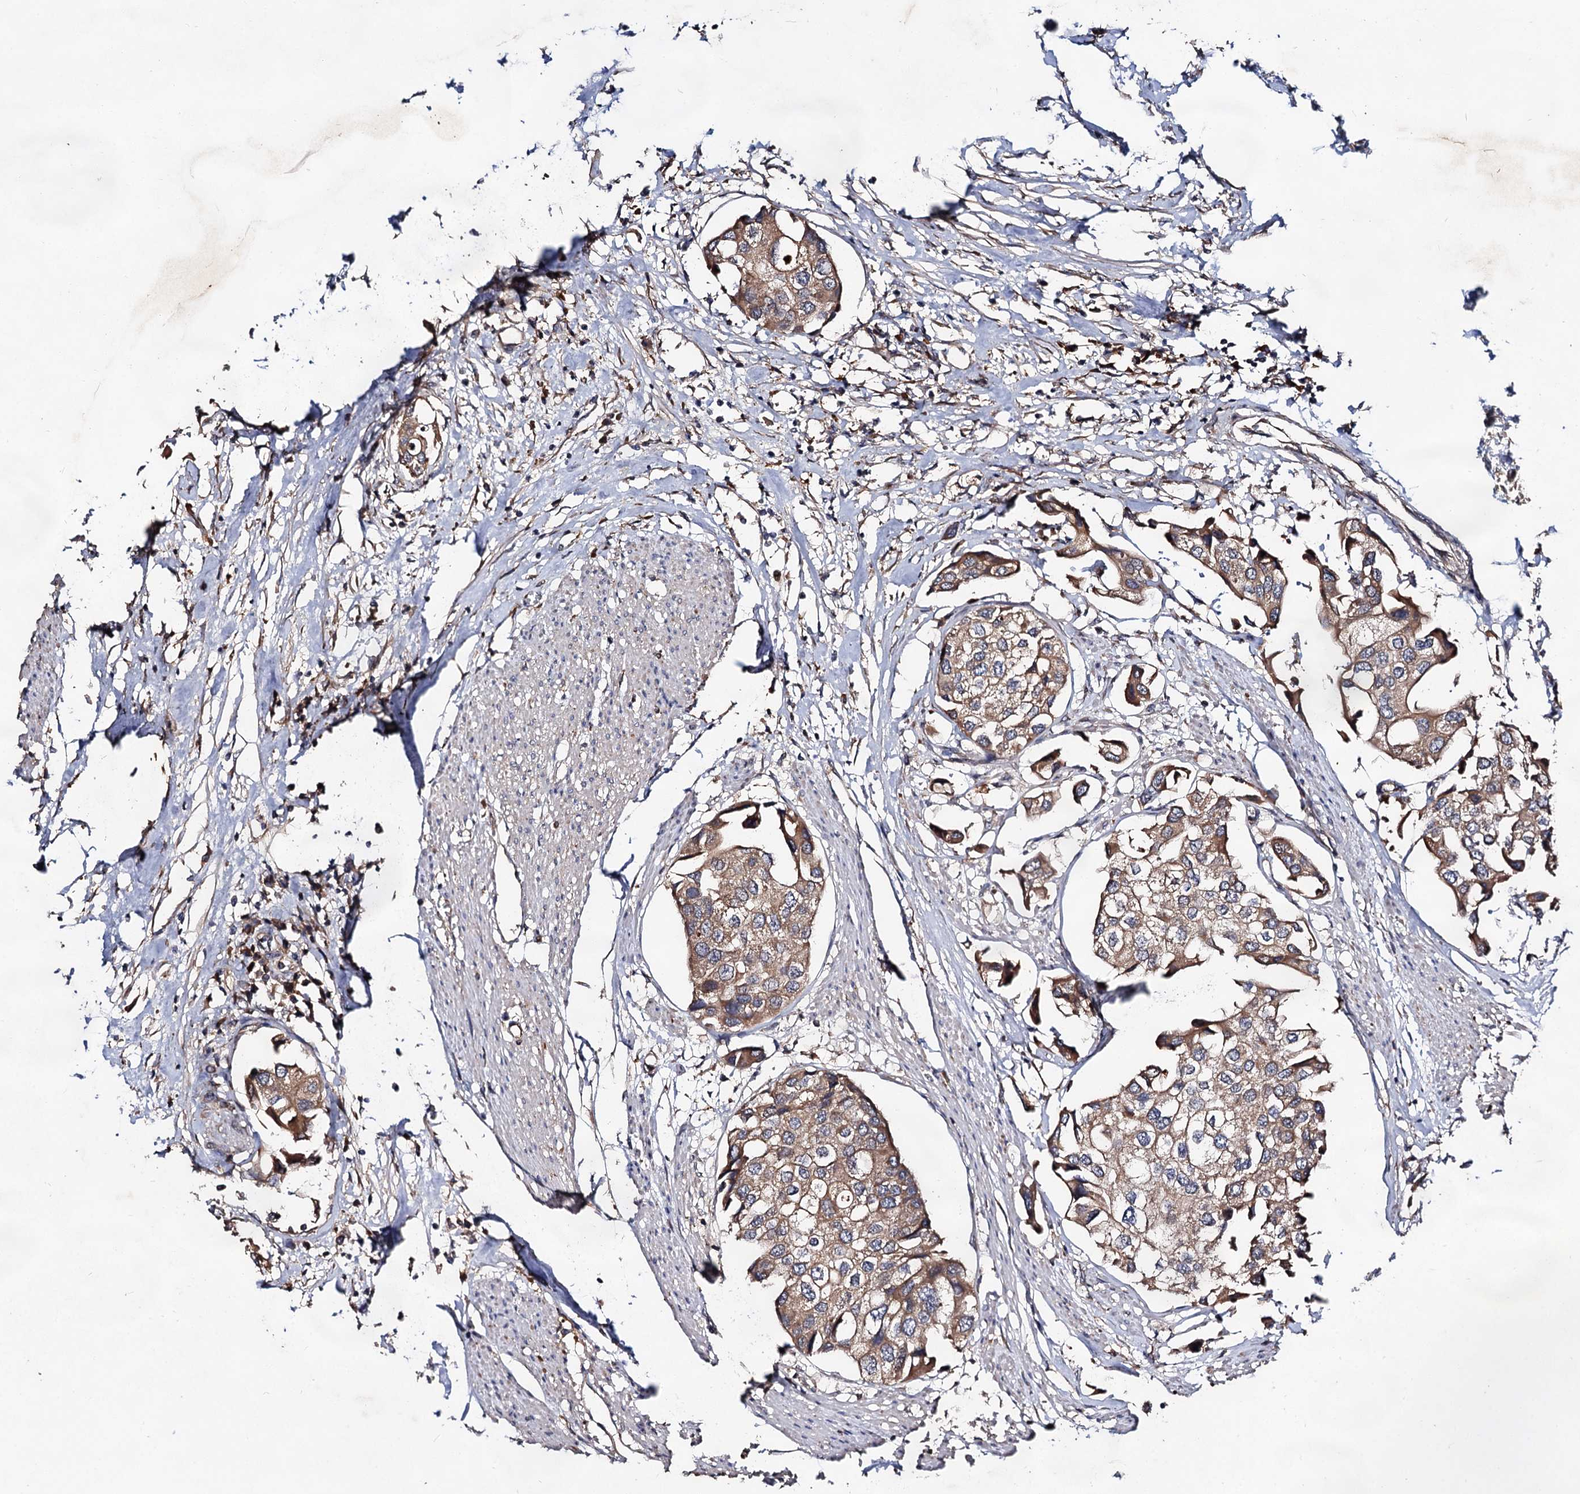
{"staining": {"intensity": "moderate", "quantity": ">75%", "location": "cytoplasmic/membranous"}, "tissue": "urothelial cancer", "cell_type": "Tumor cells", "image_type": "cancer", "snomed": [{"axis": "morphology", "description": "Urothelial carcinoma, High grade"}, {"axis": "topography", "description": "Urinary bladder"}], "caption": "Protein analysis of urothelial cancer tissue displays moderate cytoplasmic/membranous positivity in approximately >75% of tumor cells.", "gene": "TEX9", "patient": {"sex": "male", "age": 64}}